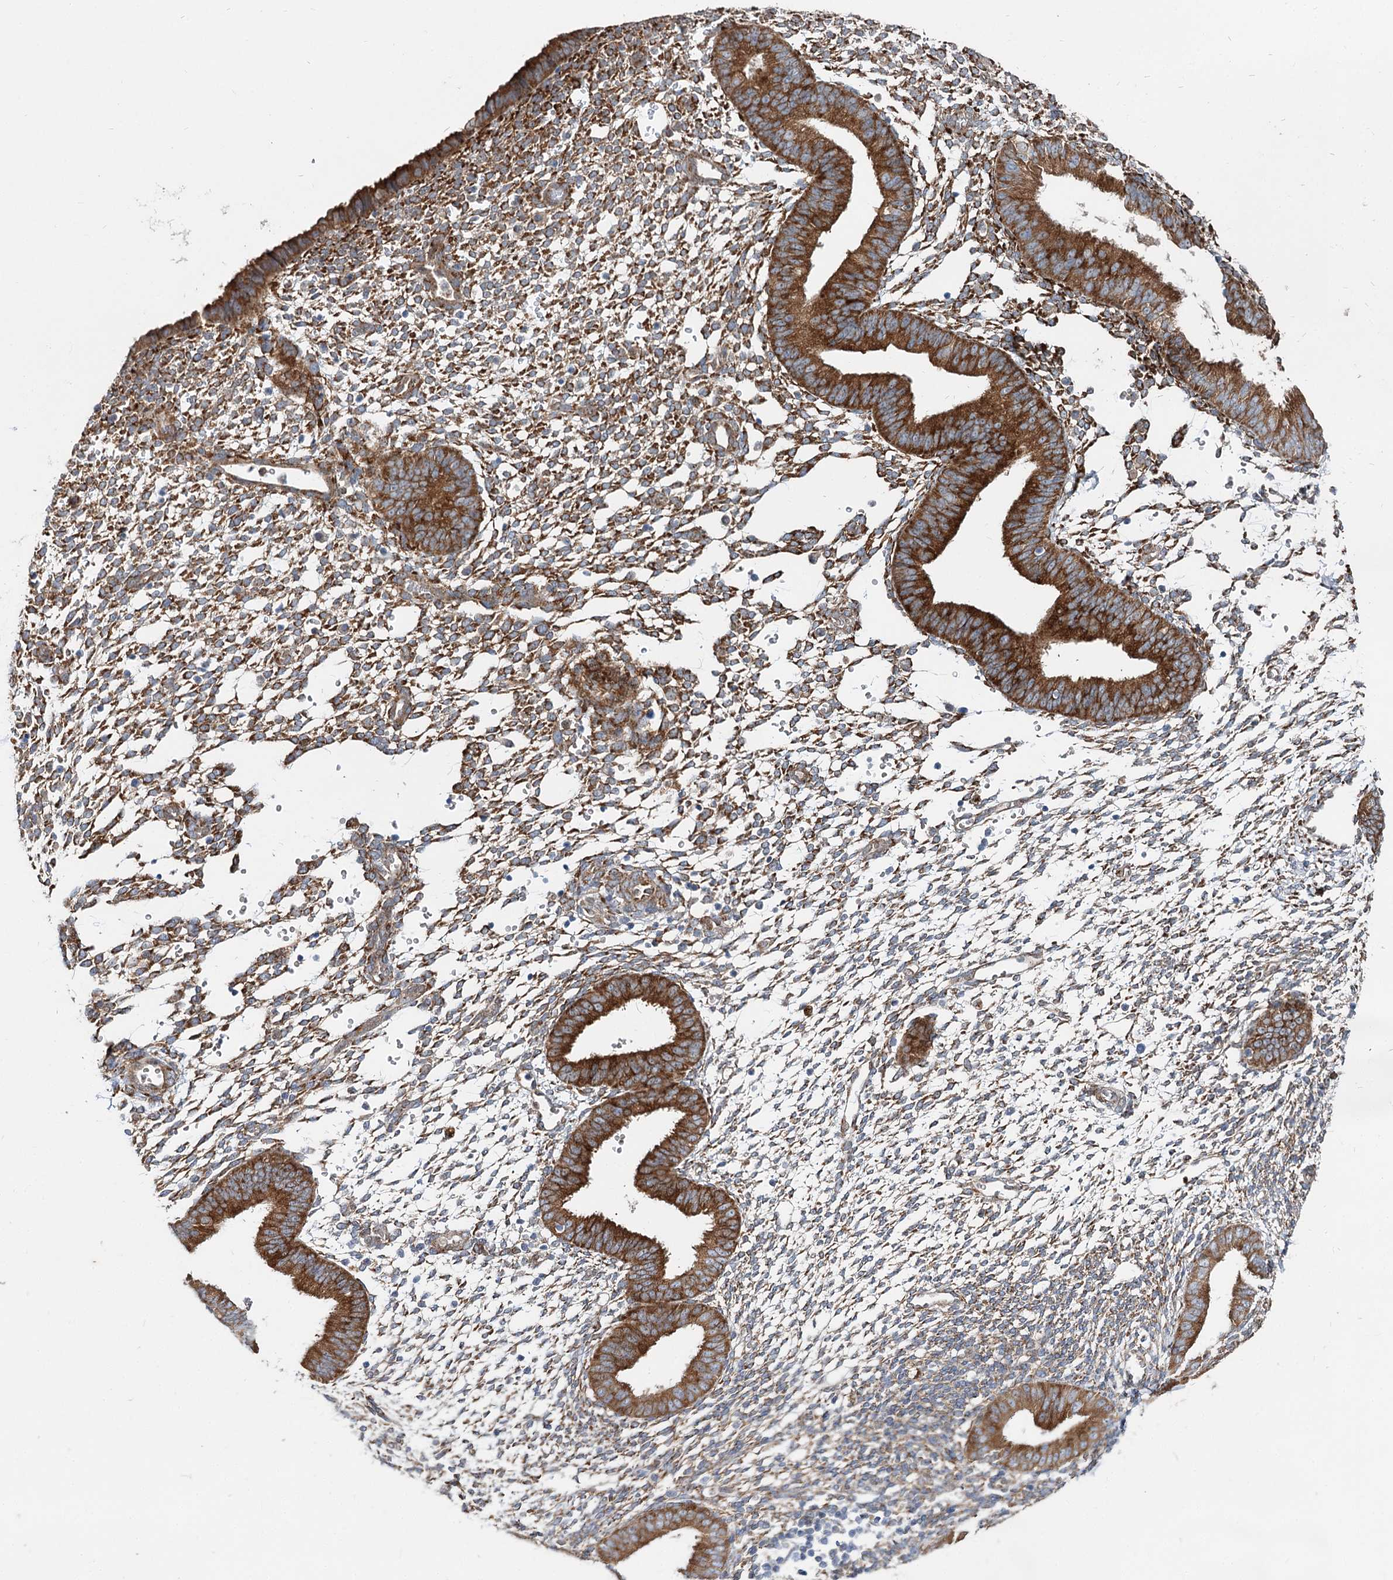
{"staining": {"intensity": "moderate", "quantity": "25%-75%", "location": "cytoplasmic/membranous"}, "tissue": "endometrium", "cell_type": "Cells in endometrial stroma", "image_type": "normal", "snomed": [{"axis": "morphology", "description": "Normal tissue, NOS"}, {"axis": "topography", "description": "Uterus"}, {"axis": "topography", "description": "Endometrium"}], "caption": "Immunohistochemical staining of benign human endometrium reveals moderate cytoplasmic/membranous protein expression in approximately 25%-75% of cells in endometrial stroma.", "gene": "SPART", "patient": {"sex": "female", "age": 48}}